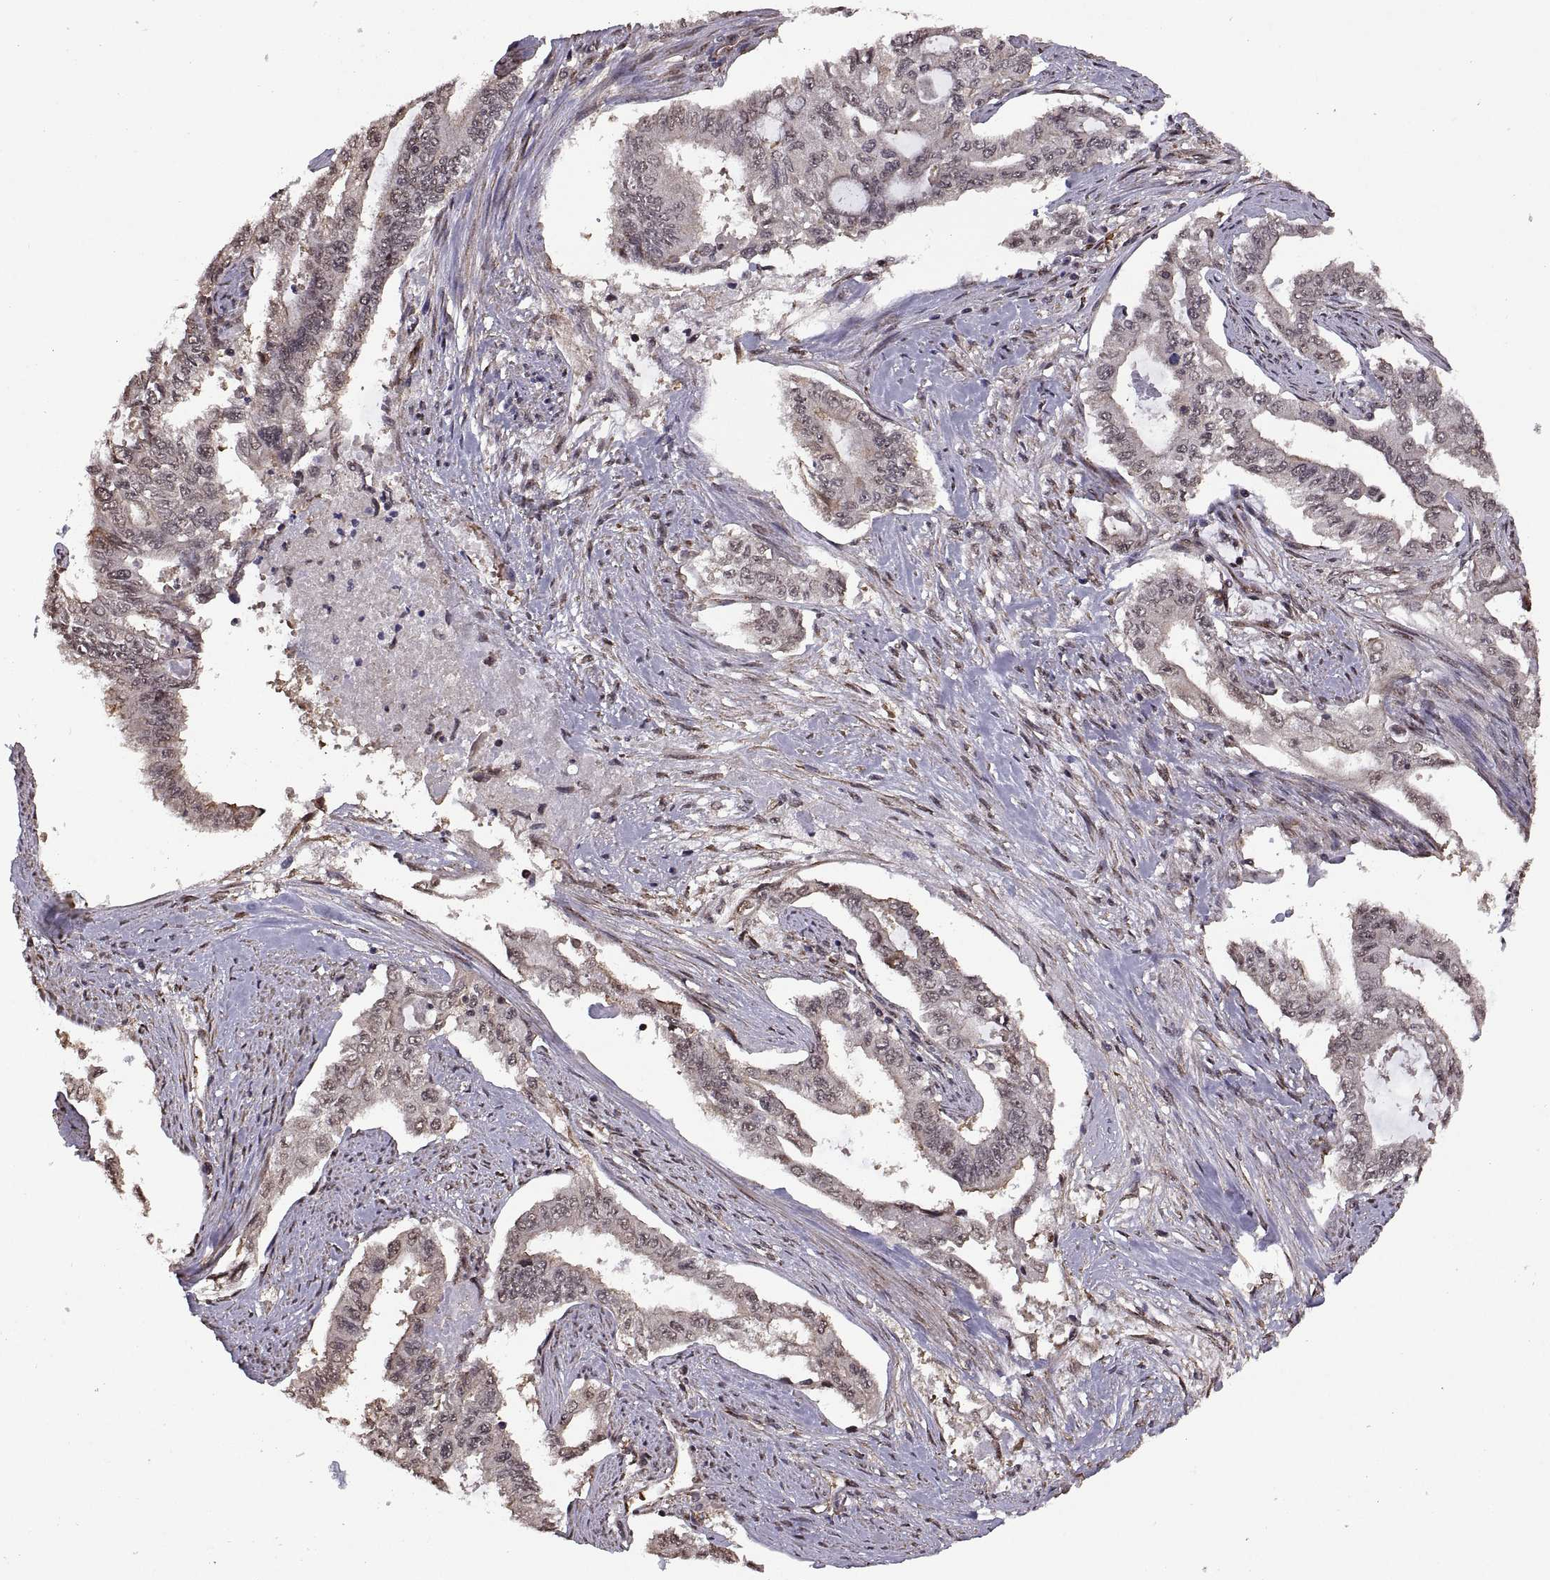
{"staining": {"intensity": "negative", "quantity": "none", "location": "none"}, "tissue": "endometrial cancer", "cell_type": "Tumor cells", "image_type": "cancer", "snomed": [{"axis": "morphology", "description": "Adenocarcinoma, NOS"}, {"axis": "topography", "description": "Uterus"}], "caption": "IHC photomicrograph of neoplastic tissue: human endometrial cancer stained with DAB (3,3'-diaminobenzidine) reveals no significant protein expression in tumor cells. (DAB (3,3'-diaminobenzidine) immunohistochemistry, high magnification).", "gene": "ARRB1", "patient": {"sex": "female", "age": 59}}